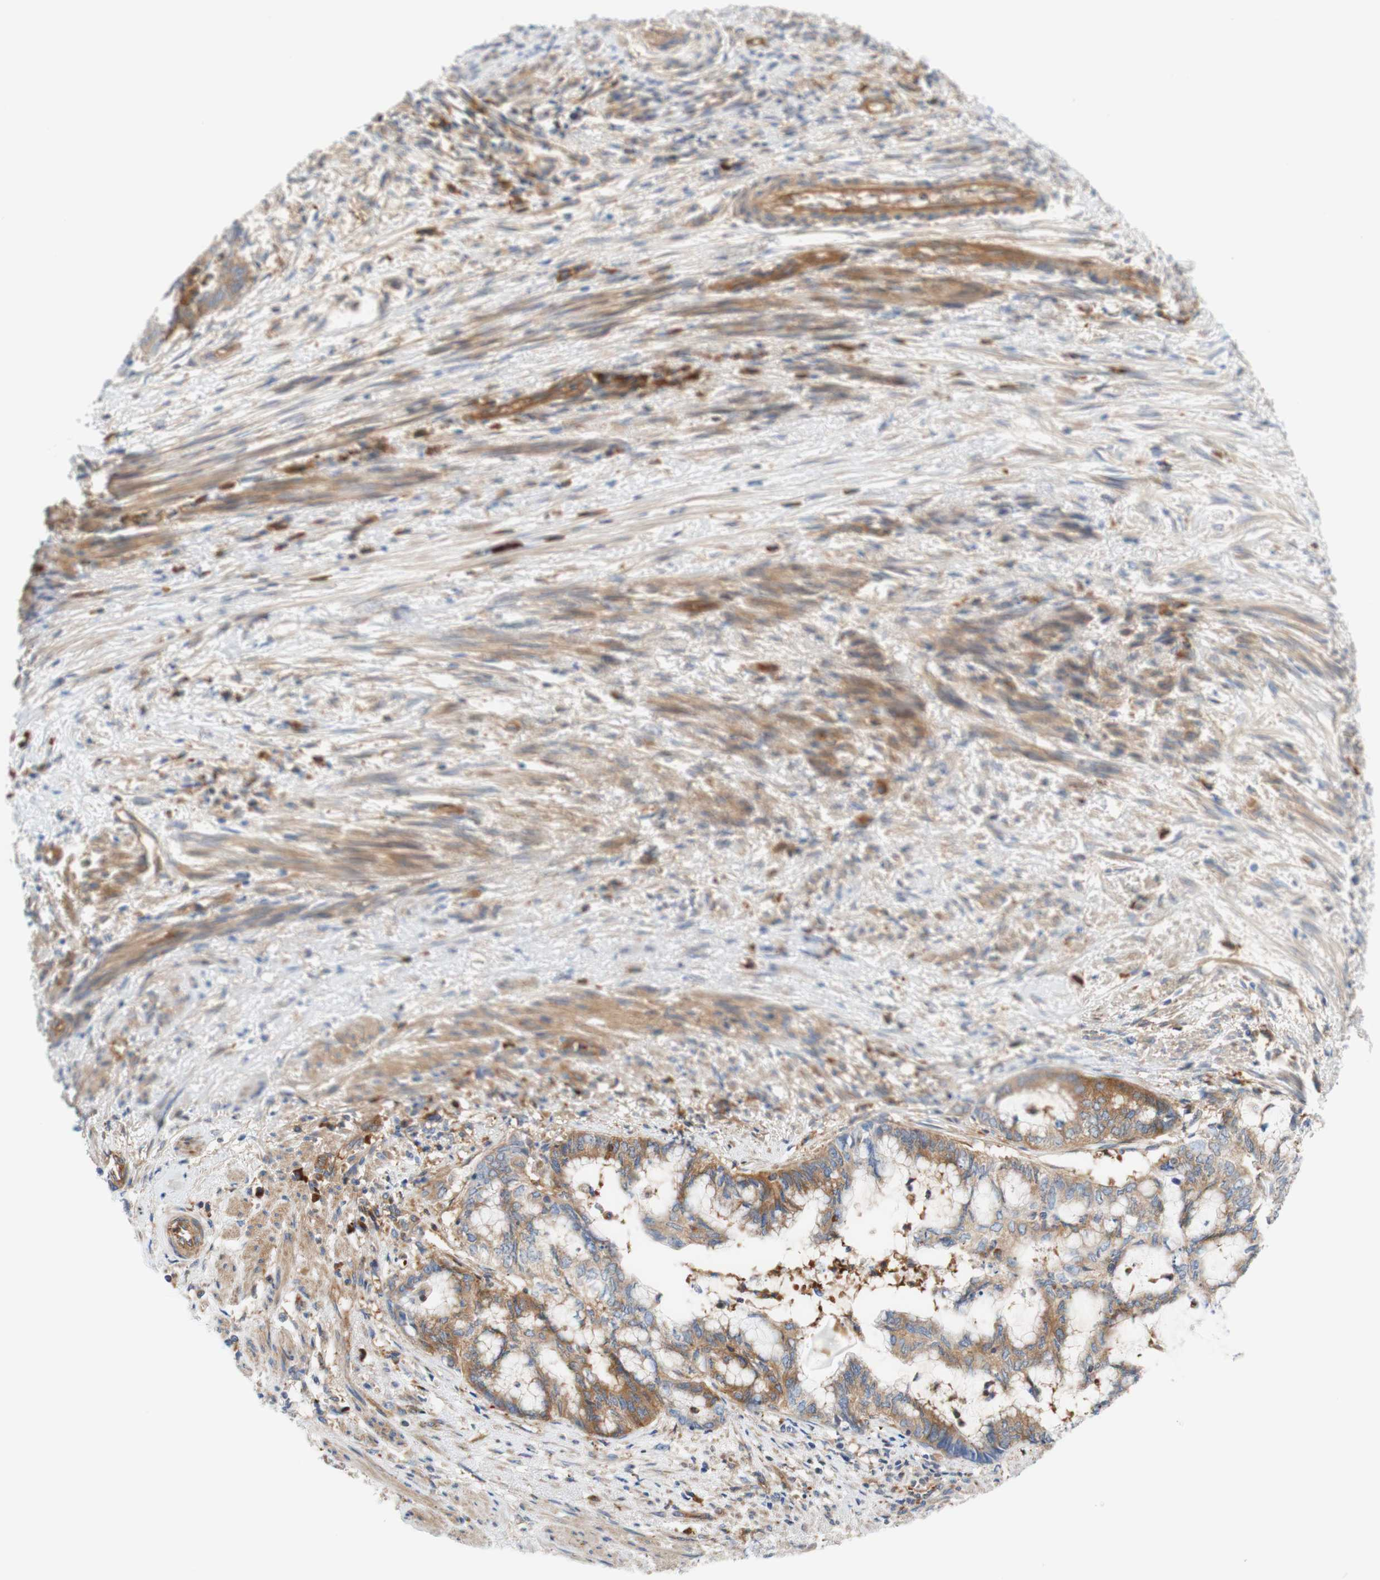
{"staining": {"intensity": "moderate", "quantity": "25%-75%", "location": "cytoplasmic/membranous"}, "tissue": "endometrial cancer", "cell_type": "Tumor cells", "image_type": "cancer", "snomed": [{"axis": "morphology", "description": "Necrosis, NOS"}, {"axis": "morphology", "description": "Adenocarcinoma, NOS"}, {"axis": "topography", "description": "Endometrium"}], "caption": "Tumor cells show moderate cytoplasmic/membranous positivity in approximately 25%-75% of cells in adenocarcinoma (endometrial). Nuclei are stained in blue.", "gene": "STOM", "patient": {"sex": "female", "age": 79}}